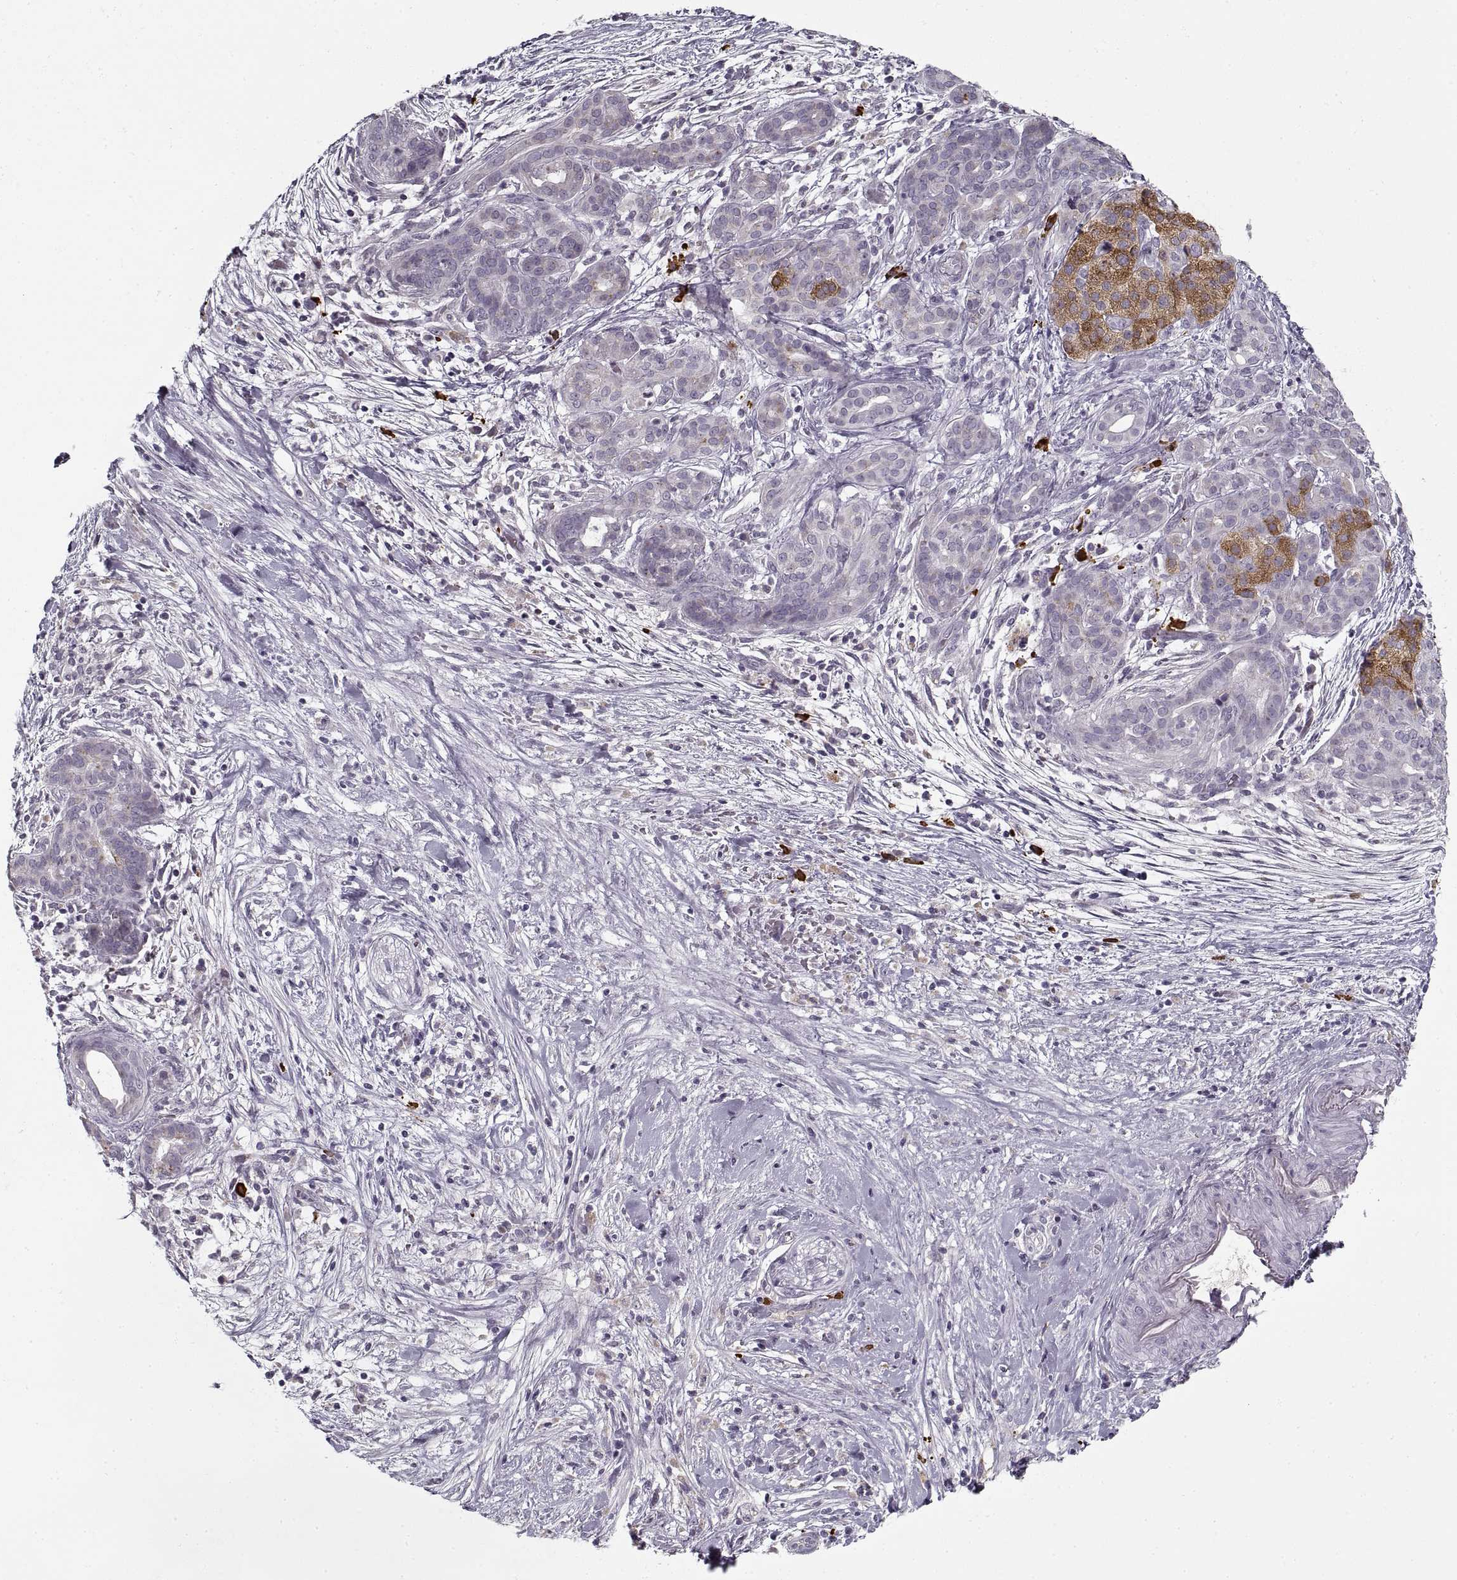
{"staining": {"intensity": "weak", "quantity": "<25%", "location": "cytoplasmic/membranous"}, "tissue": "pancreatic cancer", "cell_type": "Tumor cells", "image_type": "cancer", "snomed": [{"axis": "morphology", "description": "Adenocarcinoma, NOS"}, {"axis": "topography", "description": "Pancreas"}], "caption": "This is a image of IHC staining of pancreatic adenocarcinoma, which shows no positivity in tumor cells. The staining was performed using DAB (3,3'-diaminobenzidine) to visualize the protein expression in brown, while the nuclei were stained in blue with hematoxylin (Magnification: 20x).", "gene": "GAD2", "patient": {"sex": "male", "age": 44}}